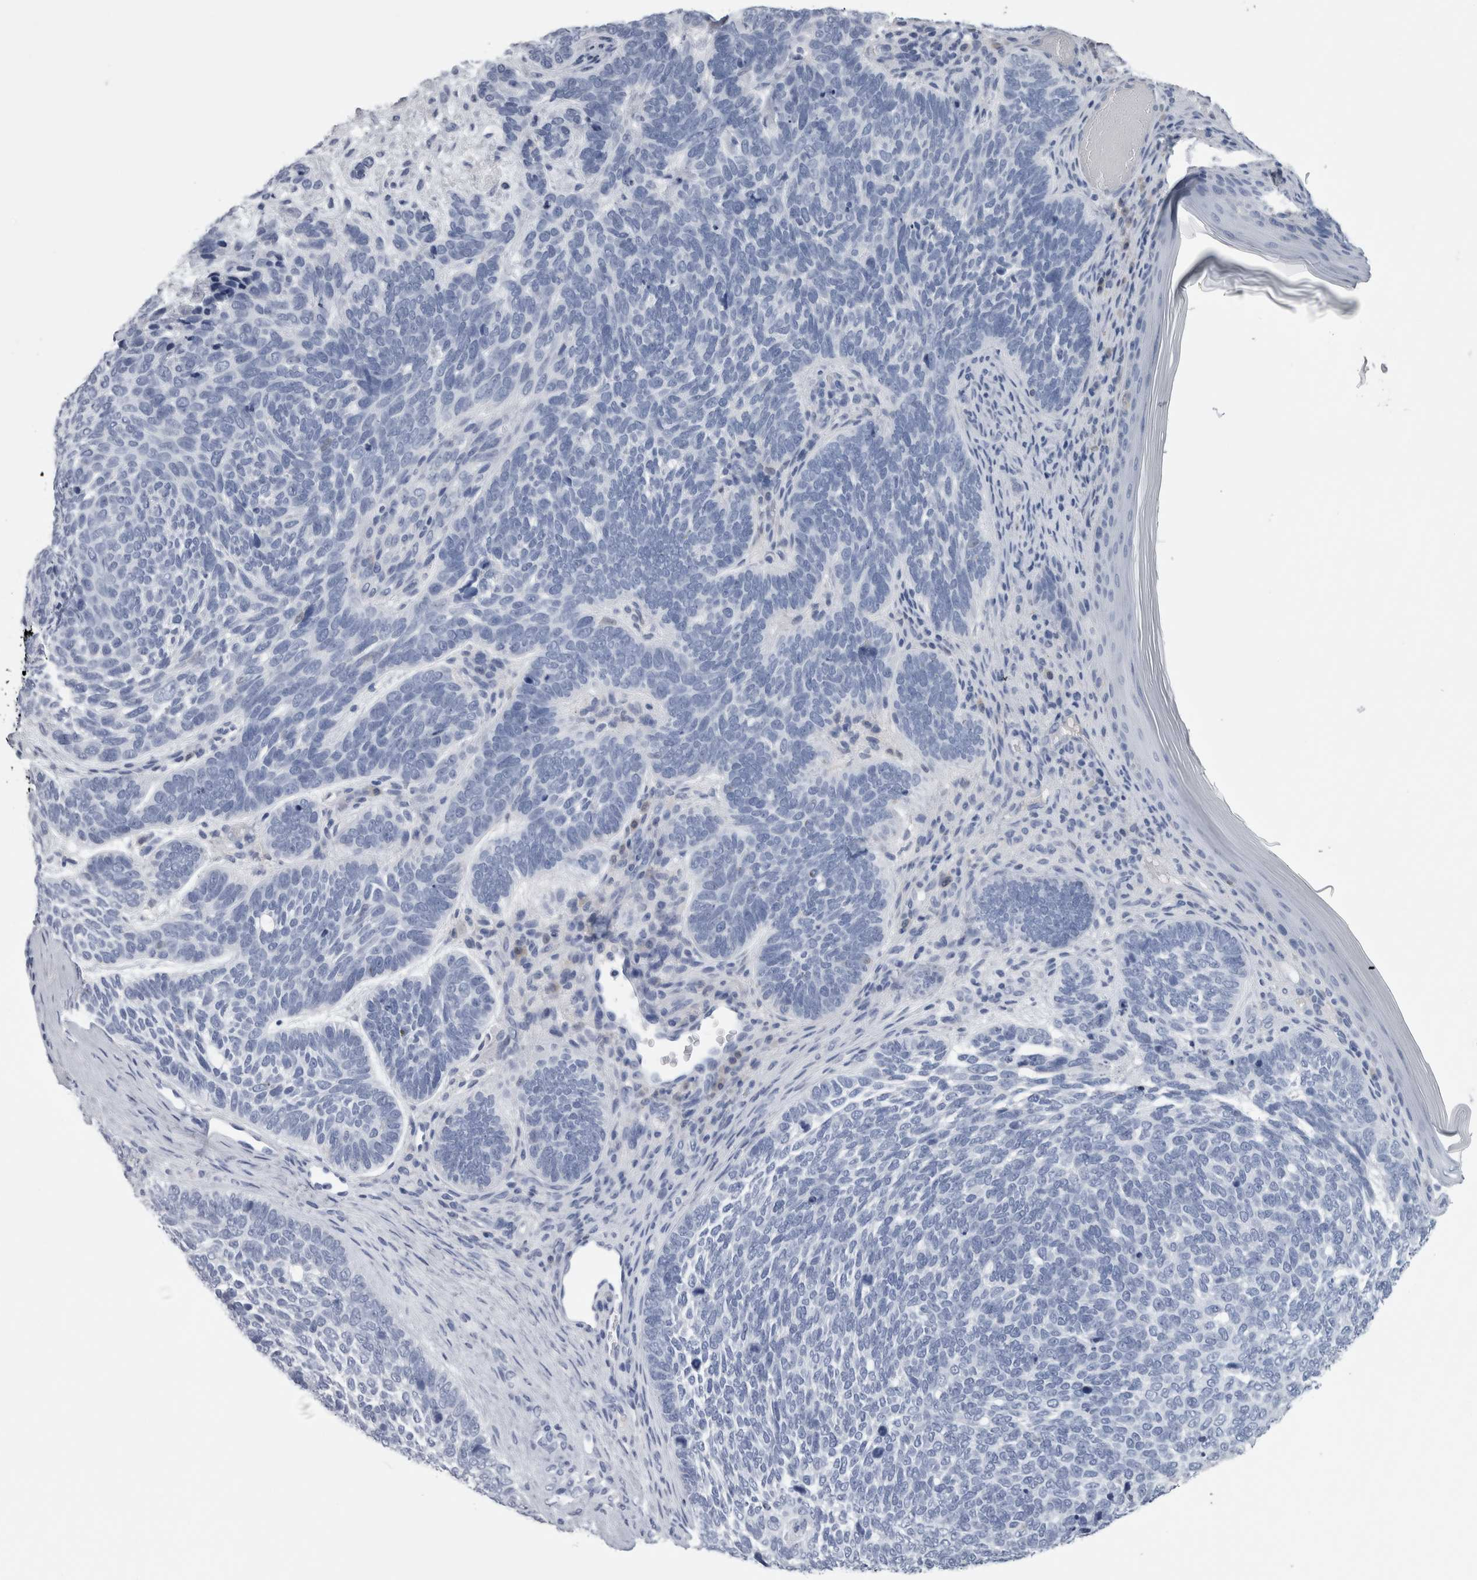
{"staining": {"intensity": "negative", "quantity": "none", "location": "none"}, "tissue": "skin cancer", "cell_type": "Tumor cells", "image_type": "cancer", "snomed": [{"axis": "morphology", "description": "Basal cell carcinoma"}, {"axis": "topography", "description": "Skin"}], "caption": "Protein analysis of skin cancer reveals no significant positivity in tumor cells.", "gene": "CA8", "patient": {"sex": "female", "age": 85}}